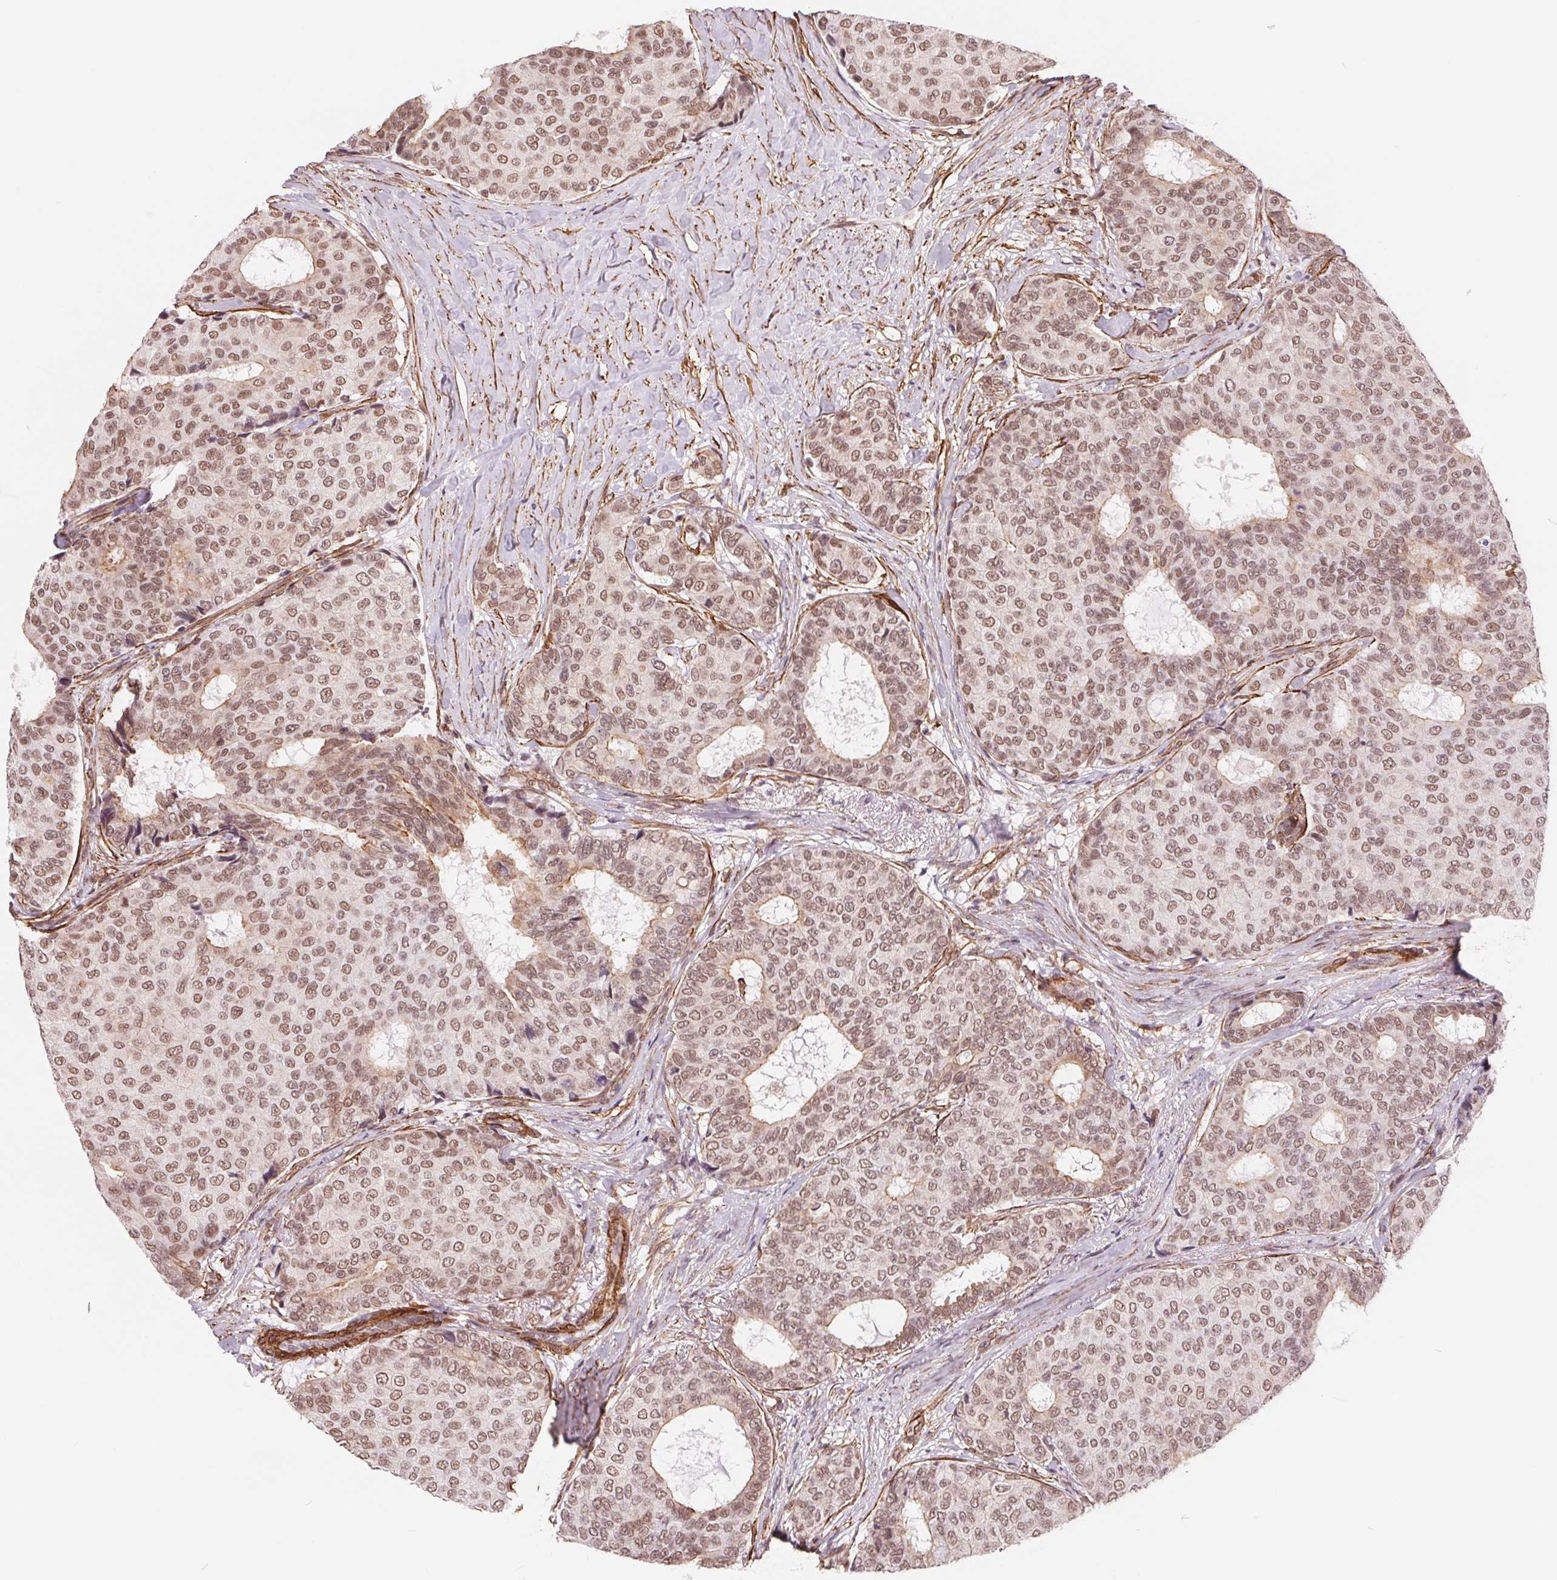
{"staining": {"intensity": "moderate", "quantity": ">75%", "location": "nuclear"}, "tissue": "breast cancer", "cell_type": "Tumor cells", "image_type": "cancer", "snomed": [{"axis": "morphology", "description": "Duct carcinoma"}, {"axis": "topography", "description": "Breast"}], "caption": "This is a micrograph of IHC staining of breast cancer (invasive ductal carcinoma), which shows moderate staining in the nuclear of tumor cells.", "gene": "BCAT1", "patient": {"sex": "female", "age": 75}}